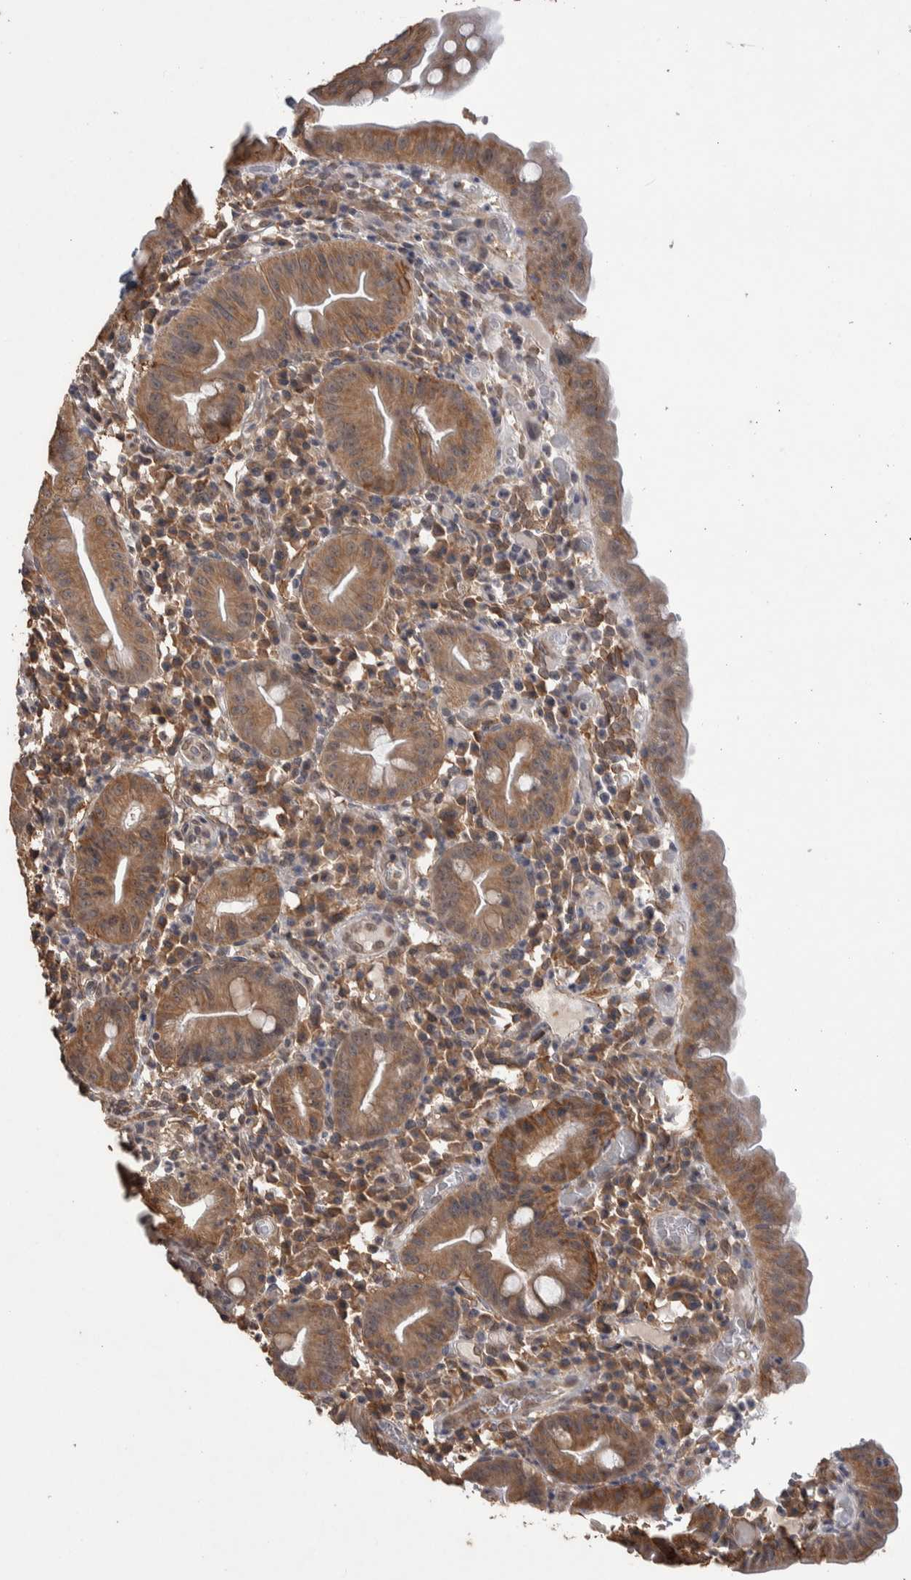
{"staining": {"intensity": "moderate", "quantity": ">75%", "location": "cytoplasmic/membranous"}, "tissue": "duodenum", "cell_type": "Glandular cells", "image_type": "normal", "snomed": [{"axis": "morphology", "description": "Normal tissue, NOS"}, {"axis": "topography", "description": "Duodenum"}], "caption": "Immunohistochemistry of benign duodenum demonstrates medium levels of moderate cytoplasmic/membranous positivity in about >75% of glandular cells.", "gene": "DVL2", "patient": {"sex": "male", "age": 50}}